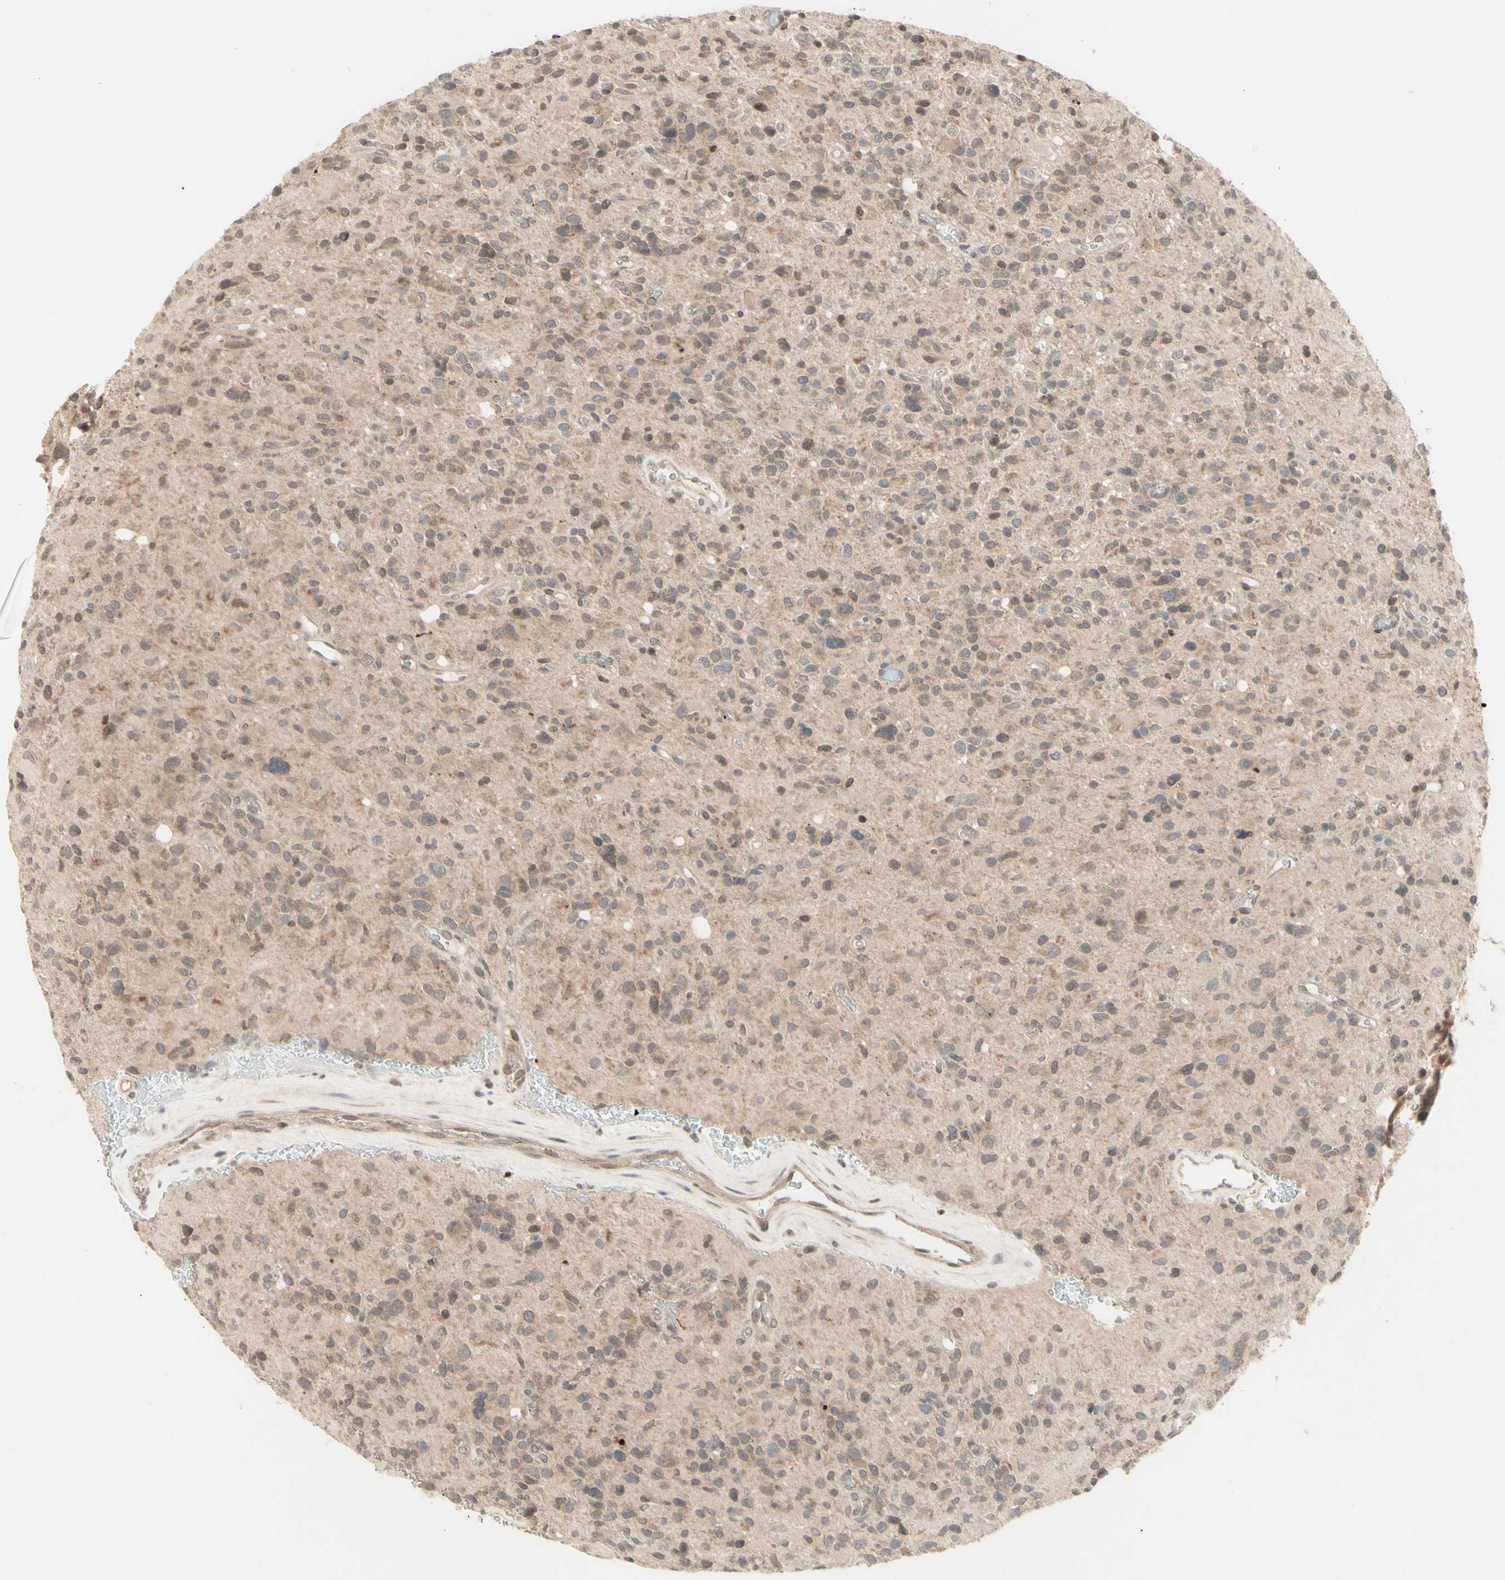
{"staining": {"intensity": "moderate", "quantity": "<25%", "location": "cytoplasmic/membranous"}, "tissue": "glioma", "cell_type": "Tumor cells", "image_type": "cancer", "snomed": [{"axis": "morphology", "description": "Glioma, malignant, High grade"}, {"axis": "topography", "description": "Brain"}], "caption": "Moderate cytoplasmic/membranous expression is appreciated in about <25% of tumor cells in high-grade glioma (malignant).", "gene": "ZW10", "patient": {"sex": "male", "age": 48}}